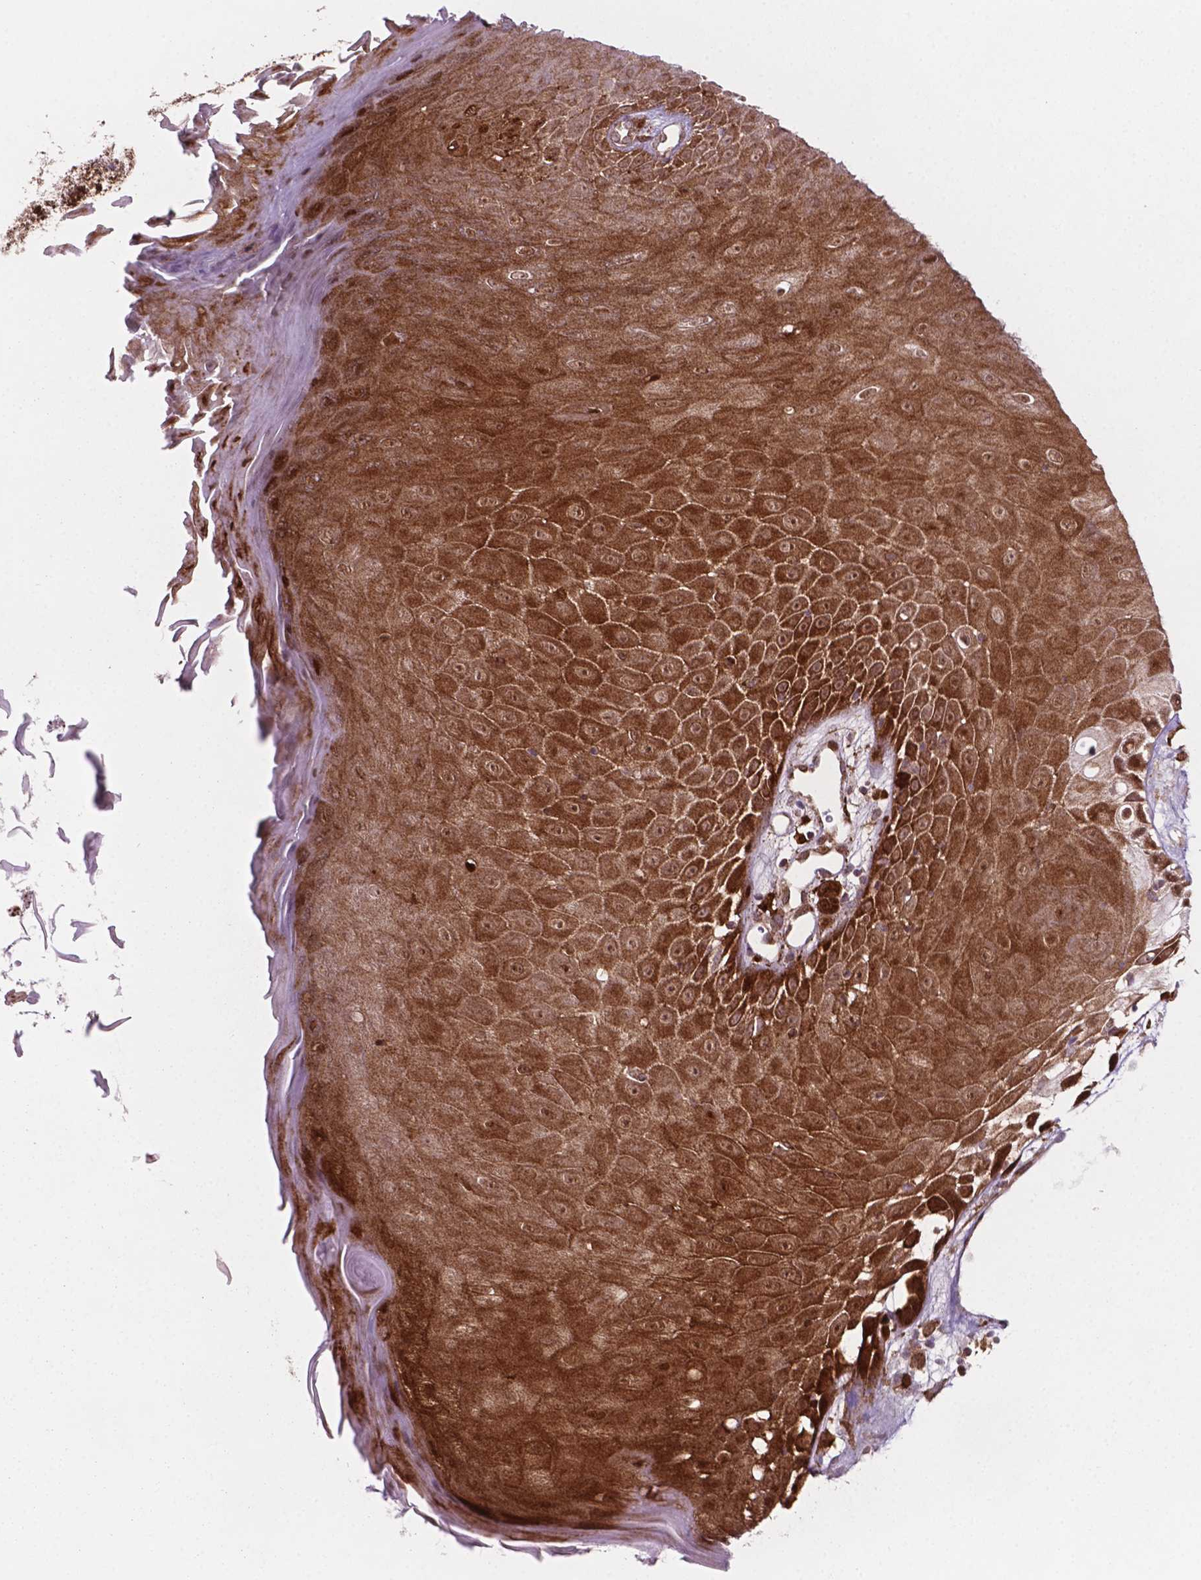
{"staining": {"intensity": "strong", "quantity": ">75%", "location": "cytoplasmic/membranous"}, "tissue": "melanoma", "cell_type": "Tumor cells", "image_type": "cancer", "snomed": [{"axis": "morphology", "description": "Malignant melanoma, NOS"}, {"axis": "topography", "description": "Skin"}], "caption": "A micrograph showing strong cytoplasmic/membranous positivity in about >75% of tumor cells in malignant melanoma, as visualized by brown immunohistochemical staining.", "gene": "LDHA", "patient": {"sex": "male", "age": 68}}